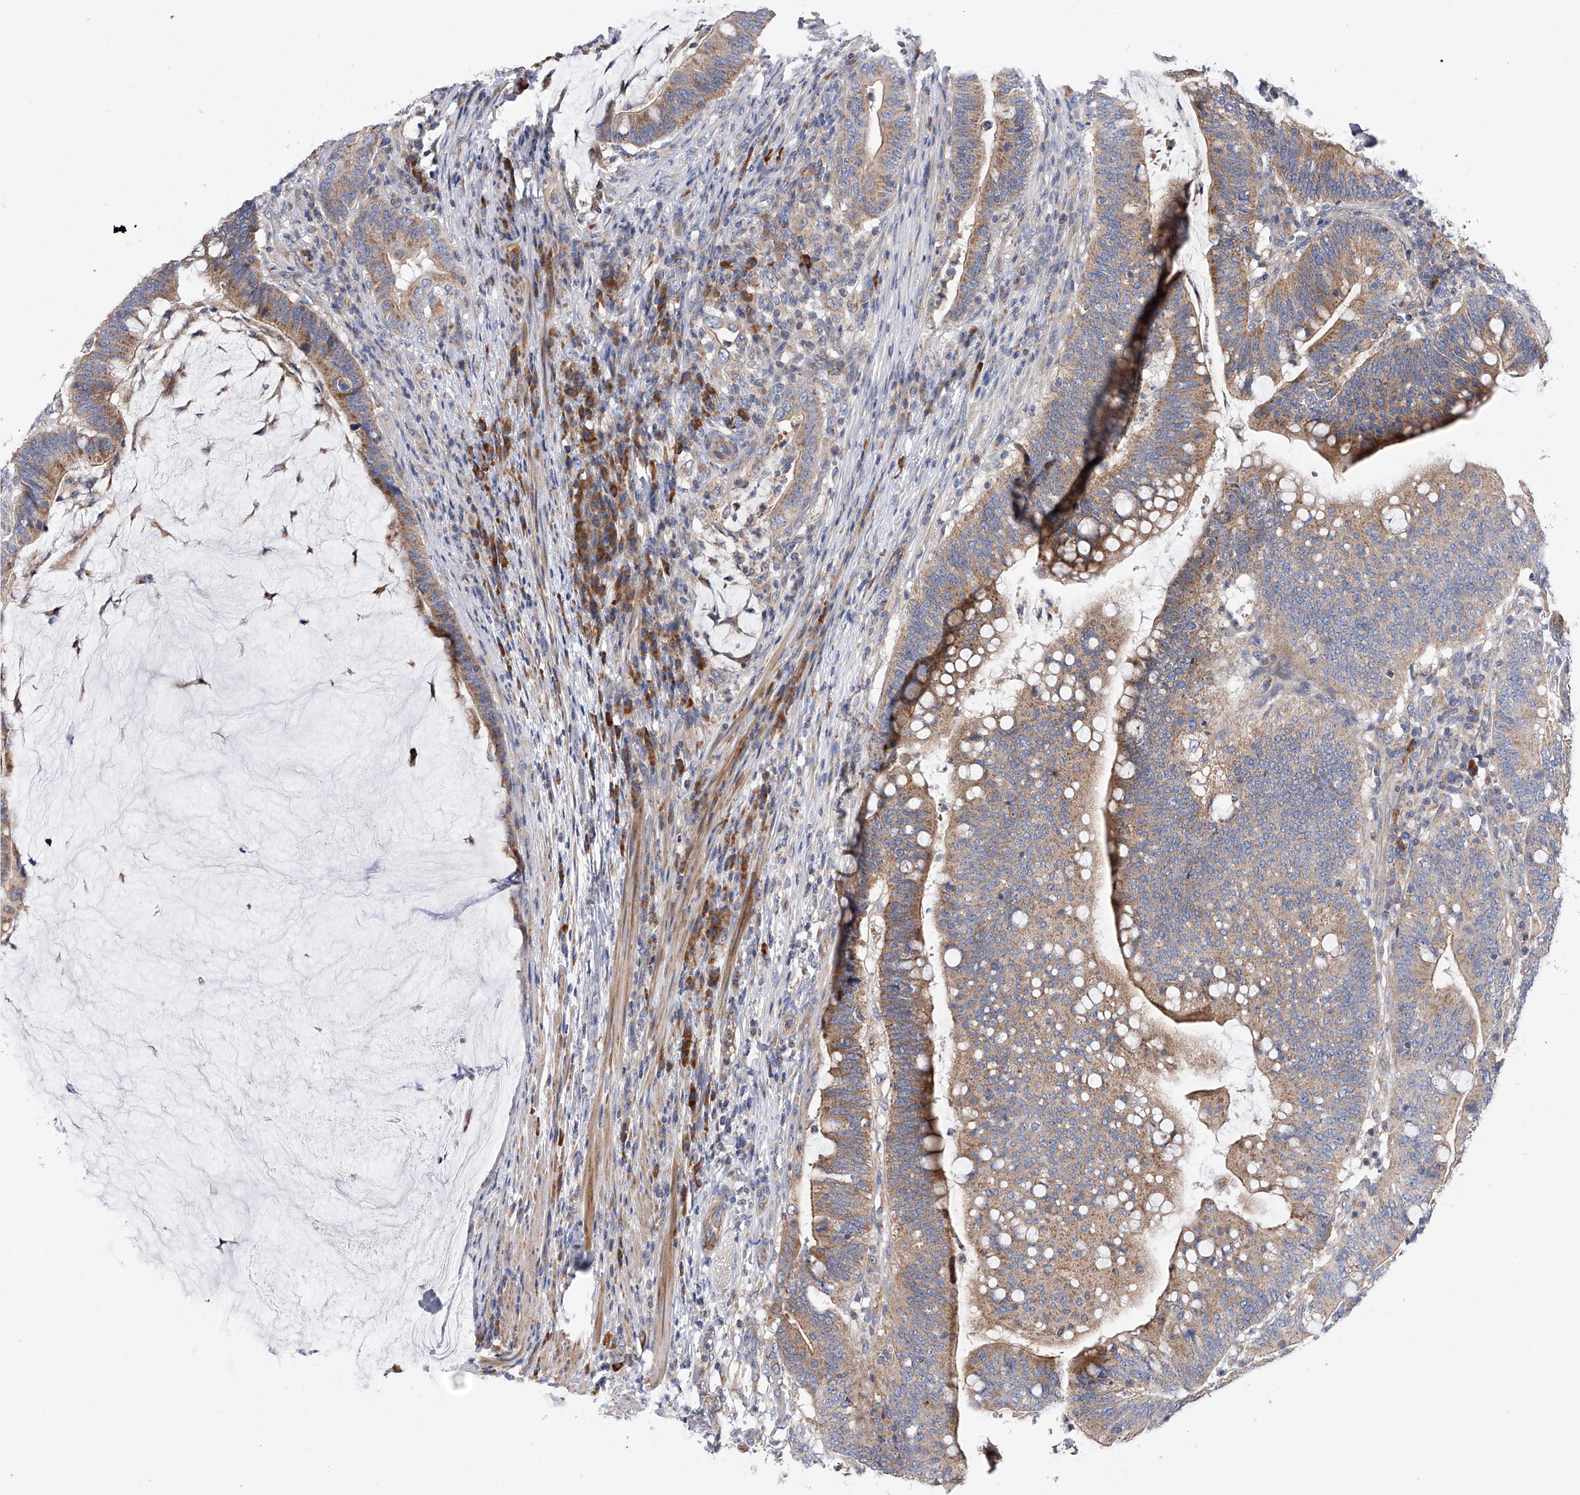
{"staining": {"intensity": "moderate", "quantity": ">75%", "location": "cytoplasmic/membranous"}, "tissue": "colorectal cancer", "cell_type": "Tumor cells", "image_type": "cancer", "snomed": [{"axis": "morphology", "description": "Adenocarcinoma, NOS"}, {"axis": "topography", "description": "Colon"}], "caption": "A high-resolution image shows immunohistochemistry staining of colorectal cancer (adenocarcinoma), which reveals moderate cytoplasmic/membranous positivity in approximately >75% of tumor cells.", "gene": "MLYCD", "patient": {"sex": "female", "age": 66}}